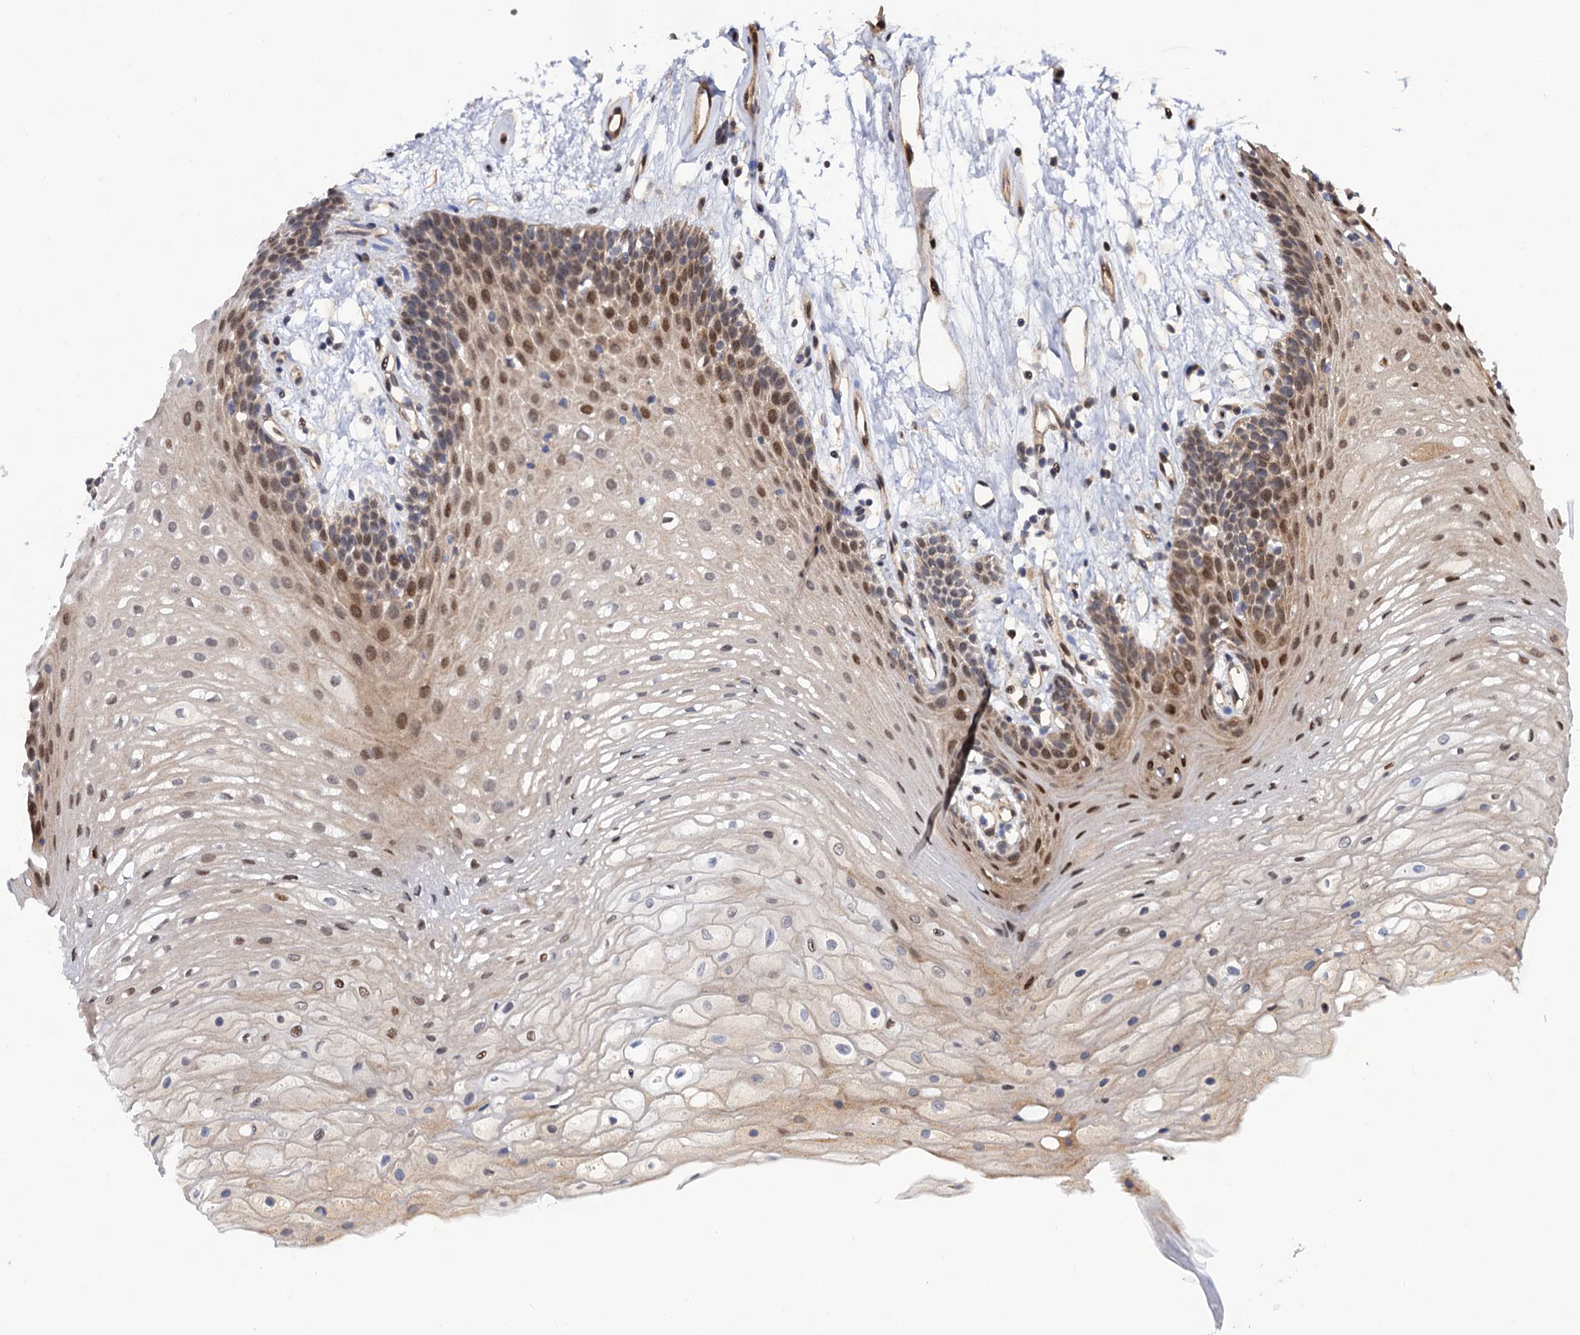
{"staining": {"intensity": "moderate", "quantity": ">75%", "location": "cytoplasmic/membranous,nuclear"}, "tissue": "oral mucosa", "cell_type": "Squamous epithelial cells", "image_type": "normal", "snomed": [{"axis": "morphology", "description": "Normal tissue, NOS"}, {"axis": "topography", "description": "Oral tissue"}], "caption": "DAB (3,3'-diaminobenzidine) immunohistochemical staining of benign human oral mucosa exhibits moderate cytoplasmic/membranous,nuclear protein staining in about >75% of squamous epithelial cells.", "gene": "CDC23", "patient": {"sex": "female", "age": 80}}